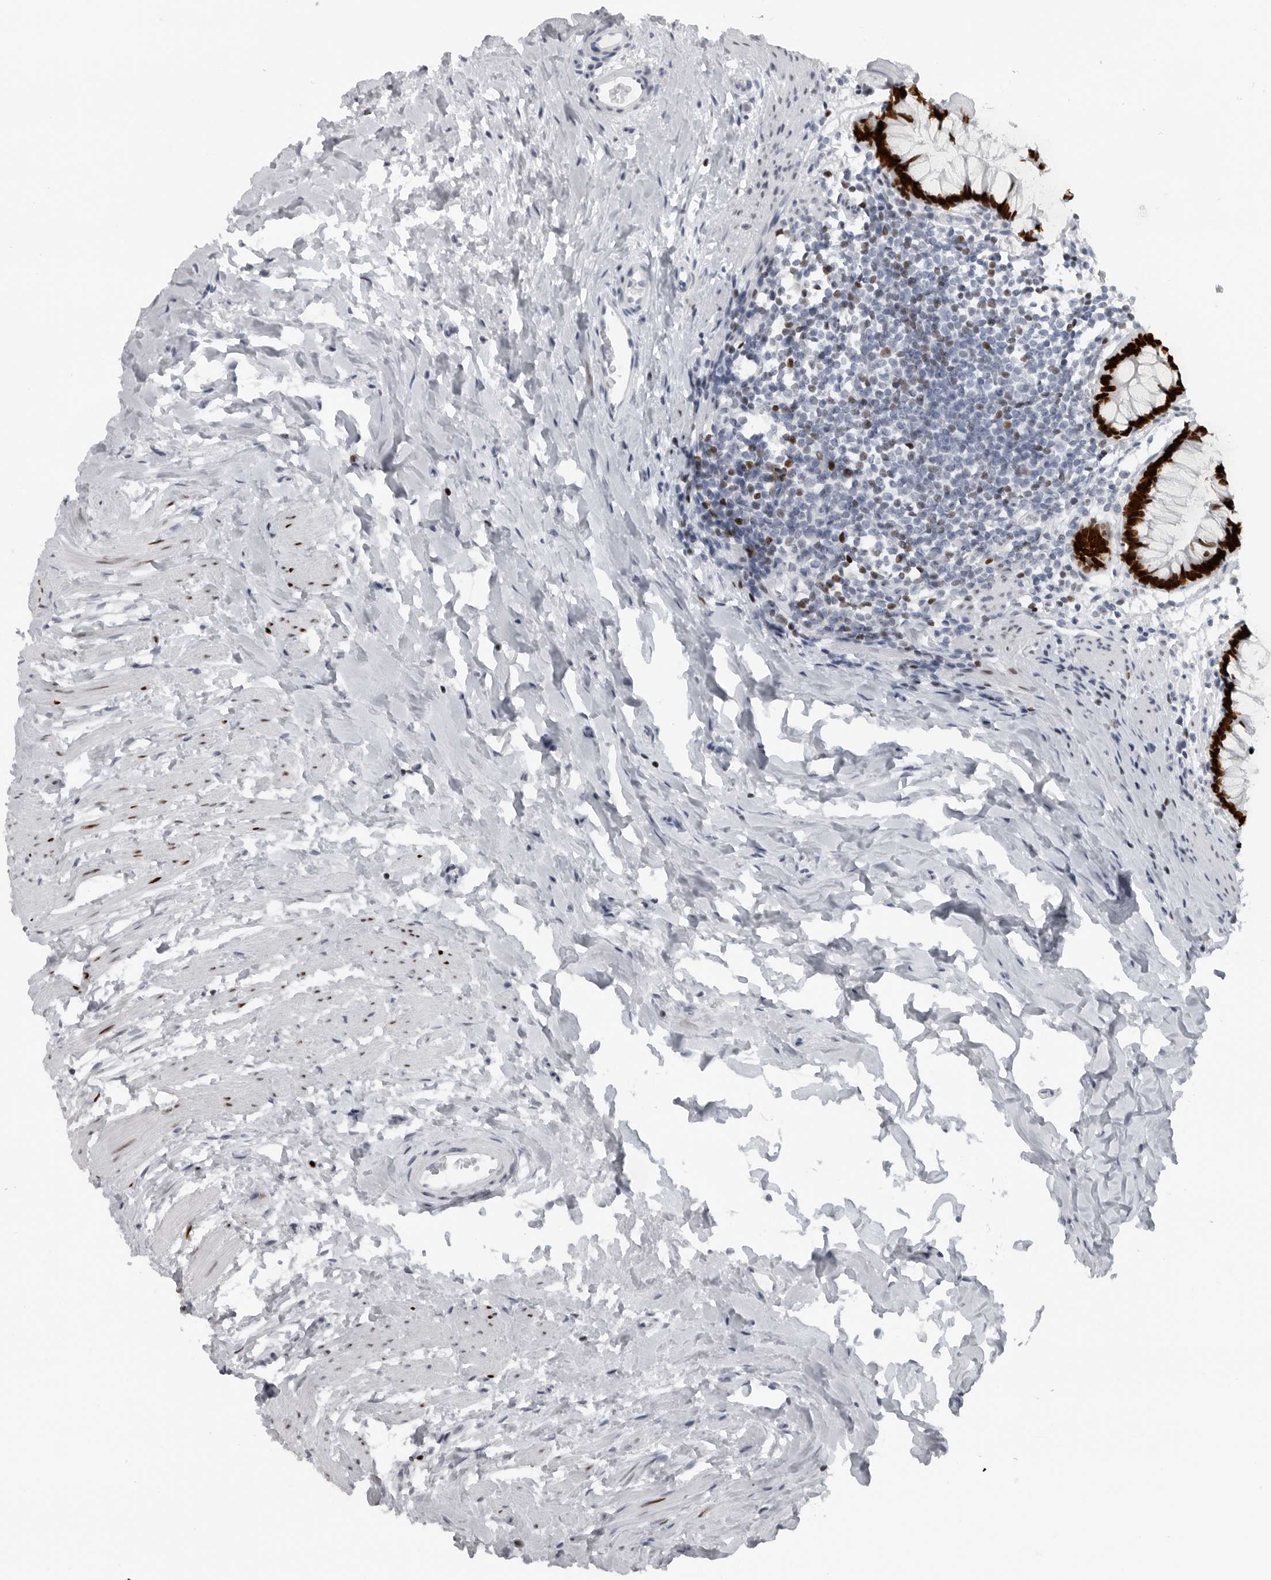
{"staining": {"intensity": "negative", "quantity": "none", "location": "none"}, "tissue": "colon", "cell_type": "Endothelial cells", "image_type": "normal", "snomed": [{"axis": "morphology", "description": "Normal tissue, NOS"}, {"axis": "topography", "description": "Colon"}], "caption": "IHC image of normal colon stained for a protein (brown), which exhibits no staining in endothelial cells. The staining was performed using DAB (3,3'-diaminobenzidine) to visualize the protein expression in brown, while the nuclei were stained in blue with hematoxylin (Magnification: 20x).", "gene": "SATB2", "patient": {"sex": "female", "age": 62}}